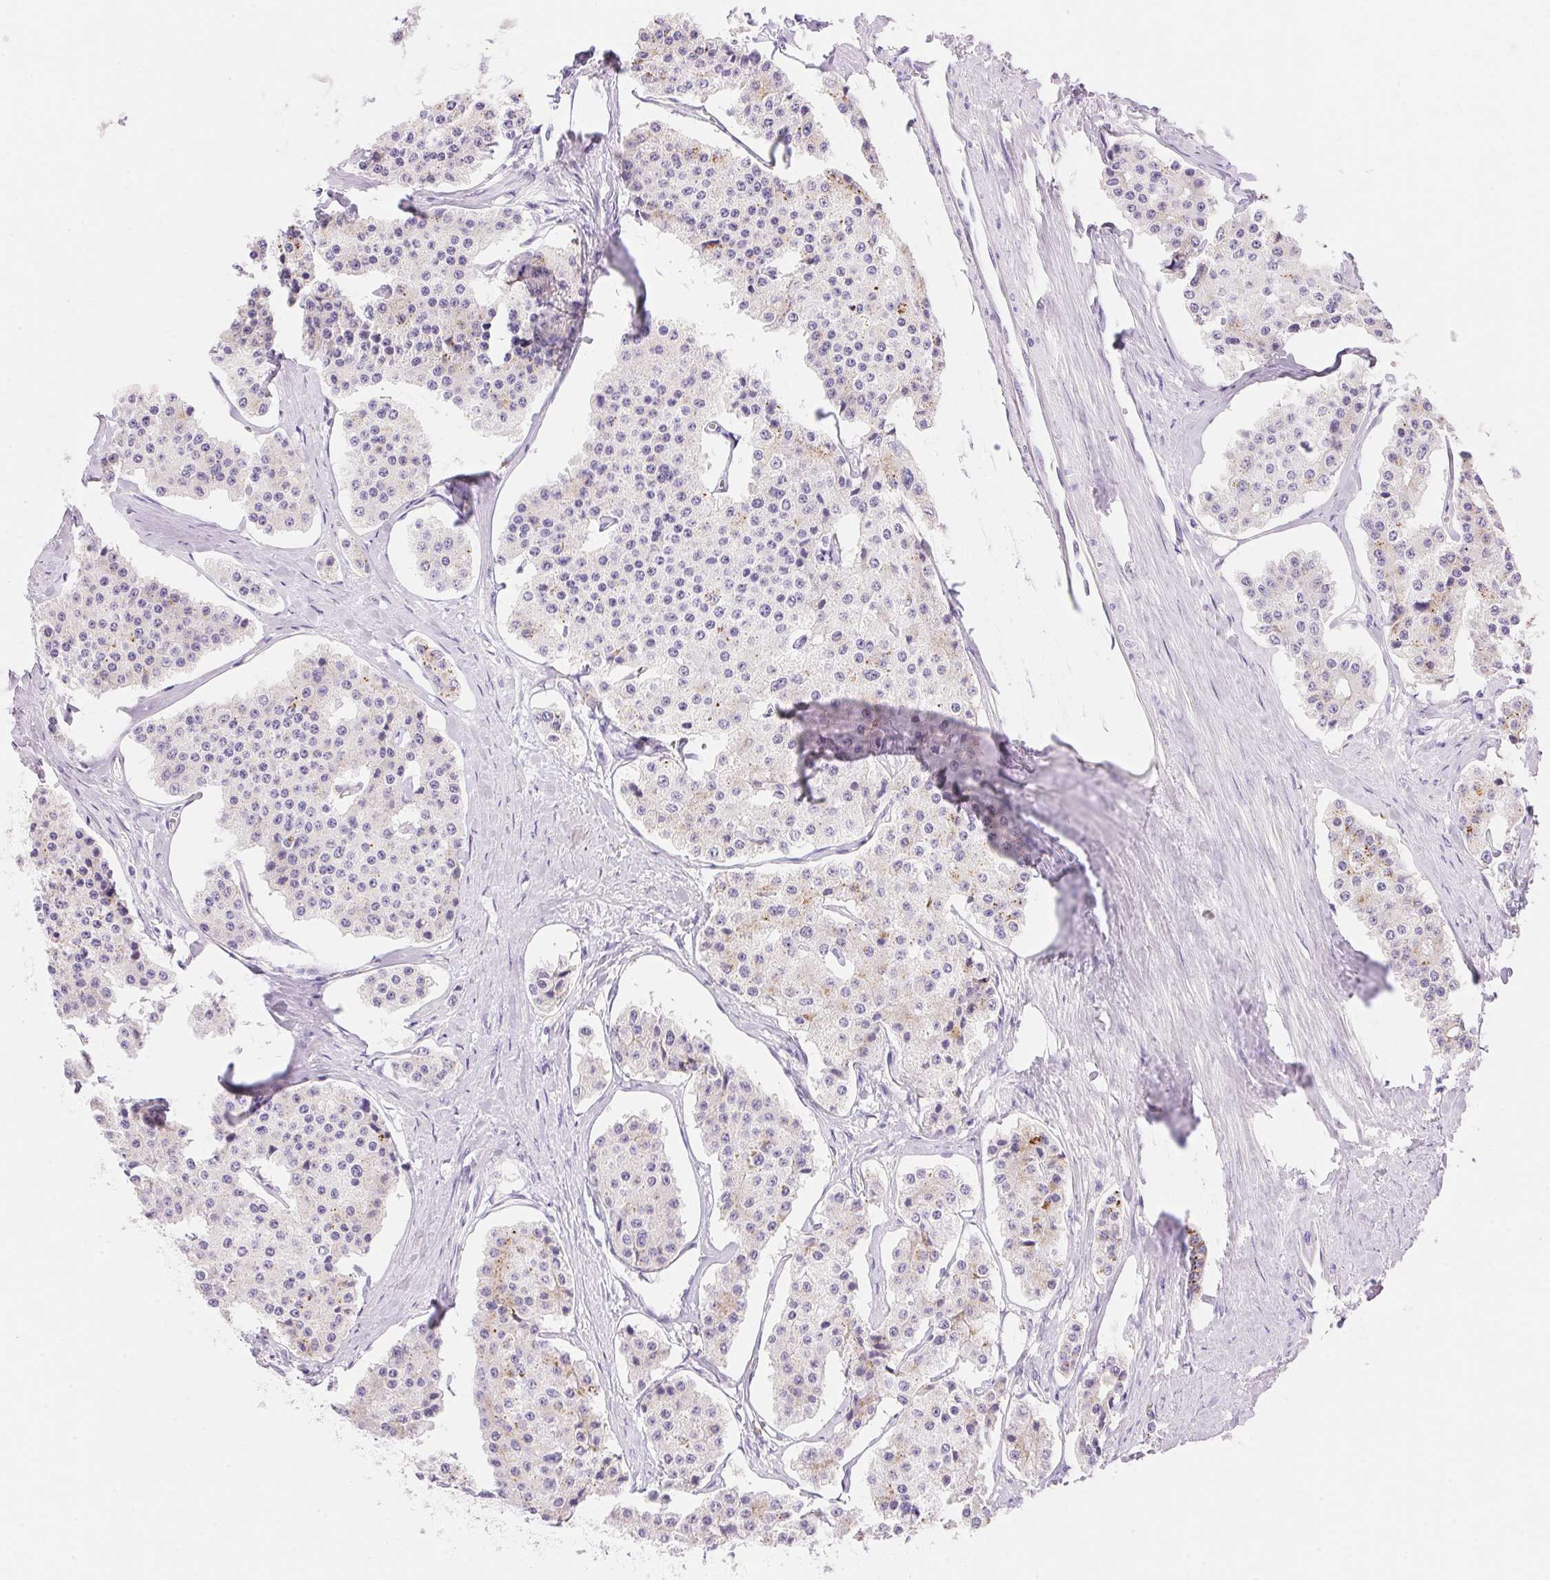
{"staining": {"intensity": "weak", "quantity": "<25%", "location": "cytoplasmic/membranous"}, "tissue": "carcinoid", "cell_type": "Tumor cells", "image_type": "cancer", "snomed": [{"axis": "morphology", "description": "Carcinoid, malignant, NOS"}, {"axis": "topography", "description": "Small intestine"}], "caption": "Malignant carcinoid stained for a protein using immunohistochemistry (IHC) exhibits no positivity tumor cells.", "gene": "TEKT1", "patient": {"sex": "female", "age": 65}}